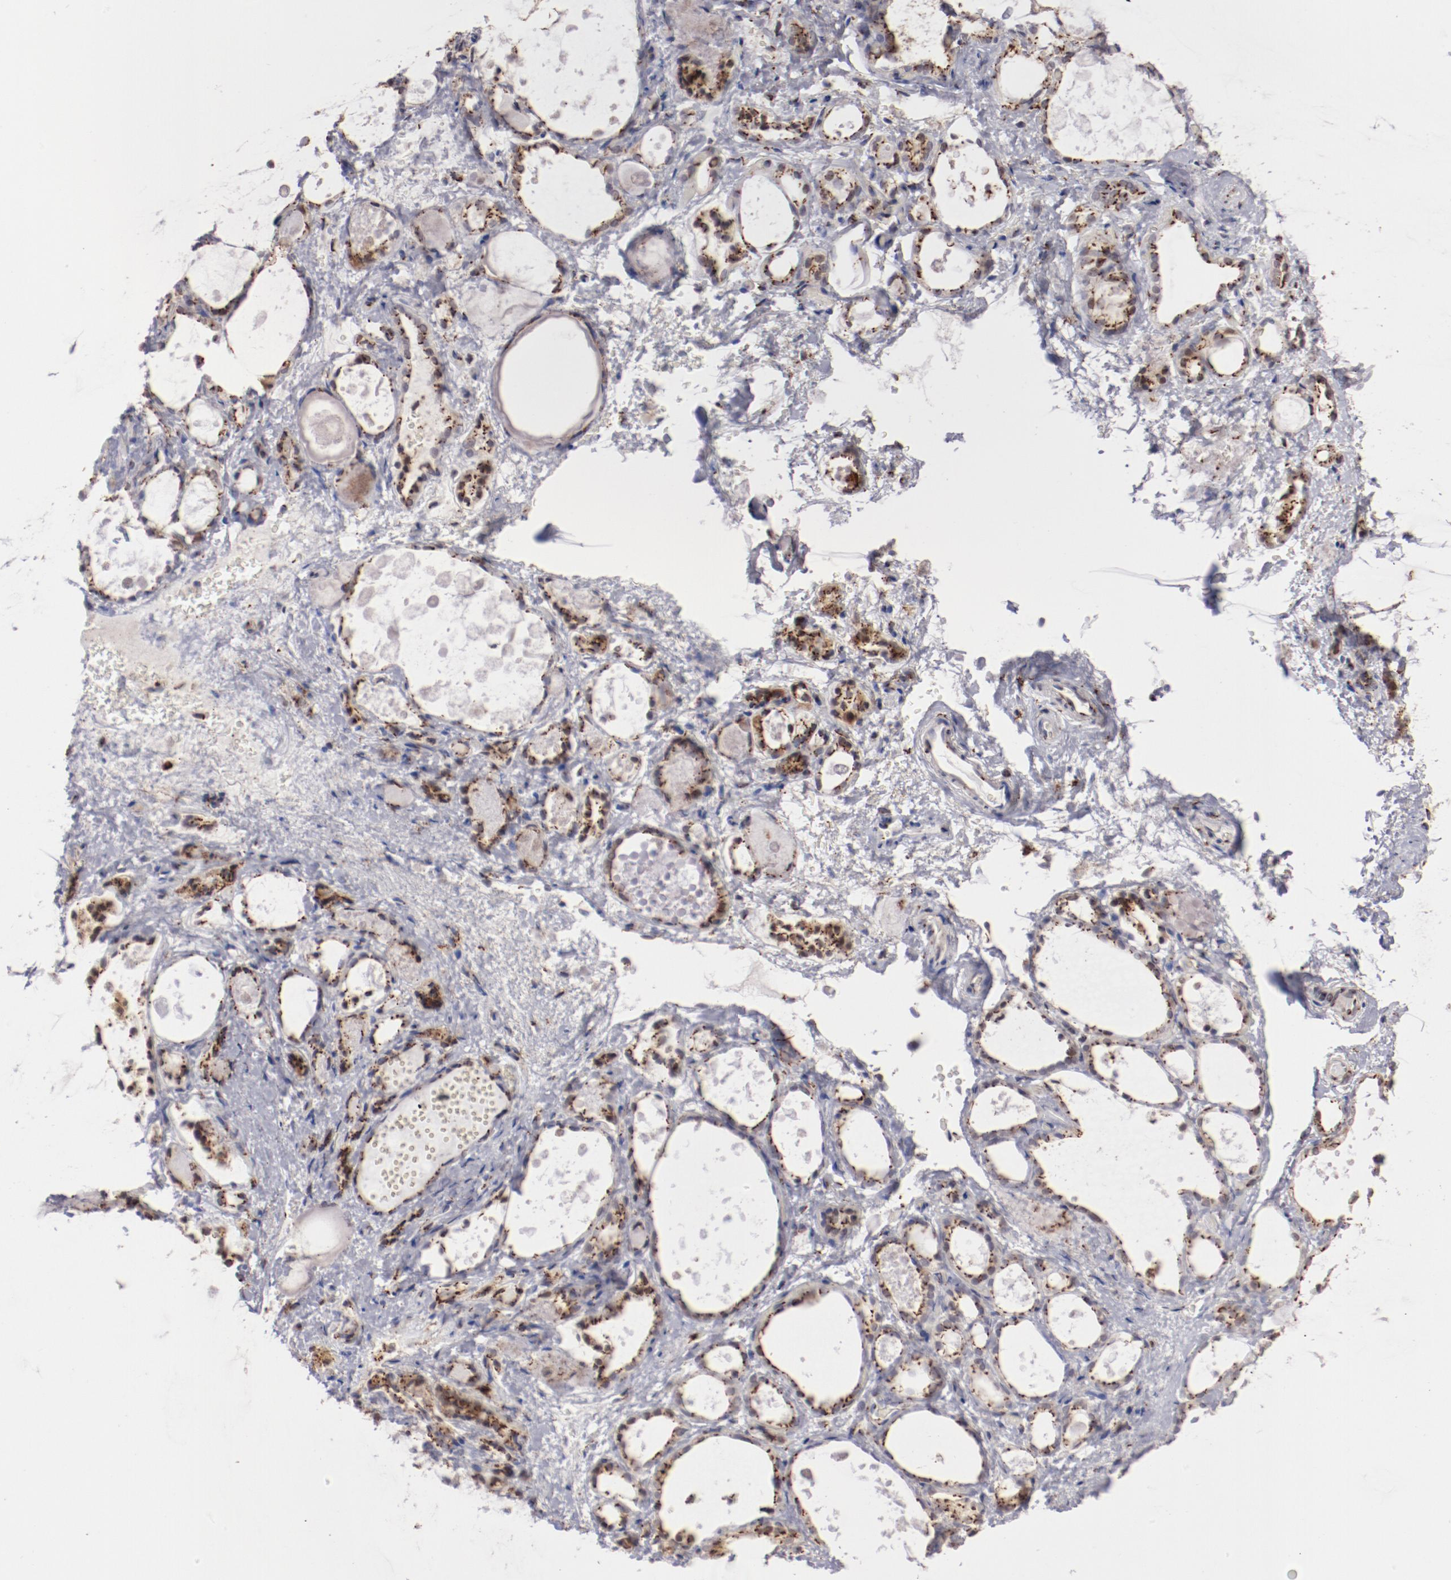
{"staining": {"intensity": "strong", "quantity": ">75%", "location": "cytoplasmic/membranous"}, "tissue": "thyroid gland", "cell_type": "Glandular cells", "image_type": "normal", "snomed": [{"axis": "morphology", "description": "Normal tissue, NOS"}, {"axis": "topography", "description": "Thyroid gland"}], "caption": "Protein staining displays strong cytoplasmic/membranous expression in approximately >75% of glandular cells in normal thyroid gland. The staining was performed using DAB, with brown indicating positive protein expression. Nuclei are stained blue with hematoxylin.", "gene": "GOLIM4", "patient": {"sex": "female", "age": 75}}